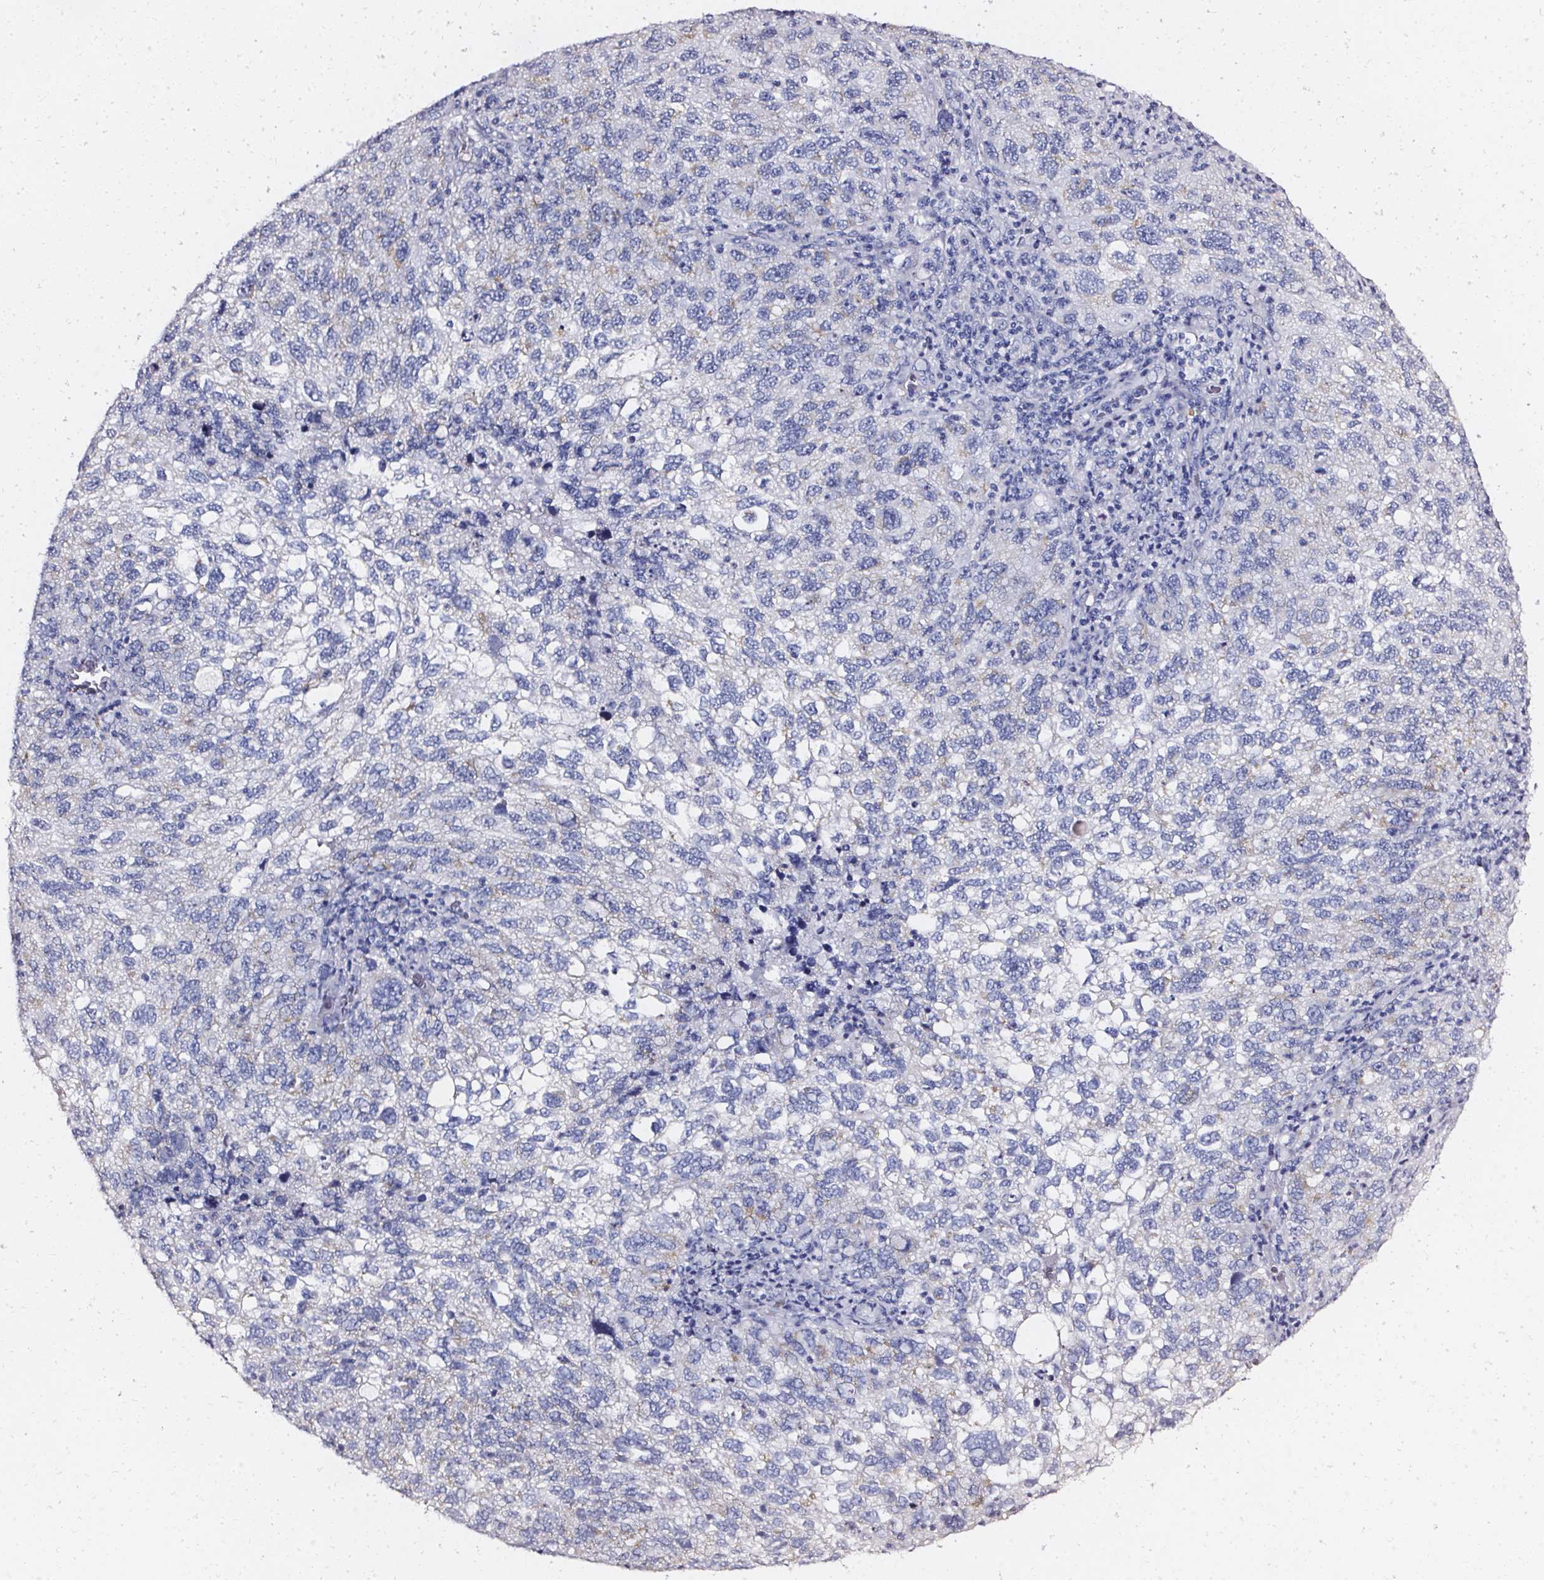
{"staining": {"intensity": "weak", "quantity": "<25%", "location": "cytoplasmic/membranous"}, "tissue": "cervical cancer", "cell_type": "Tumor cells", "image_type": "cancer", "snomed": [{"axis": "morphology", "description": "Squamous cell carcinoma, NOS"}, {"axis": "topography", "description": "Cervix"}], "caption": "High magnification brightfield microscopy of cervical cancer stained with DAB (brown) and counterstained with hematoxylin (blue): tumor cells show no significant expression.", "gene": "ELAVL2", "patient": {"sex": "female", "age": 55}}